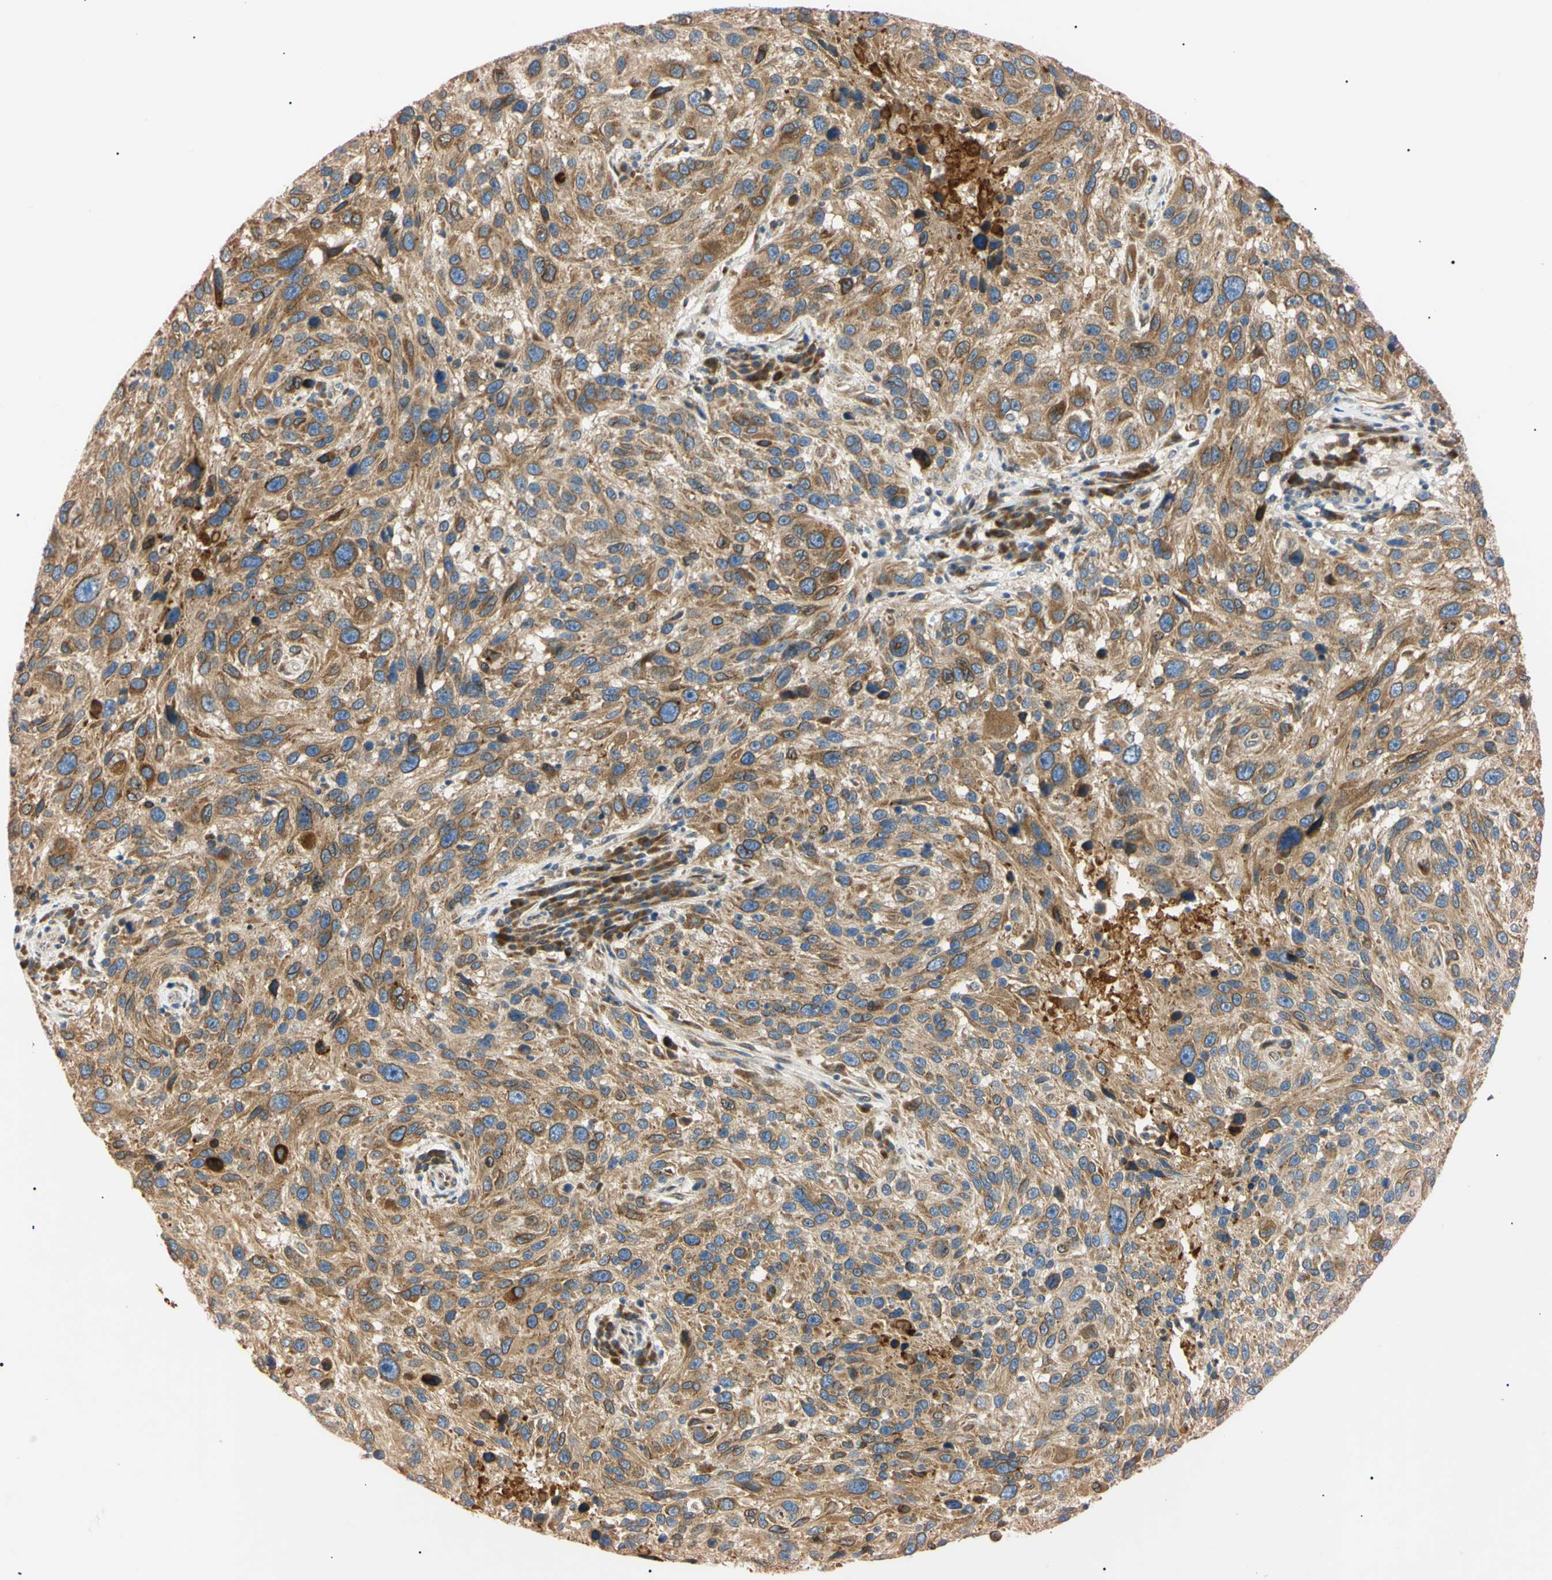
{"staining": {"intensity": "moderate", "quantity": ">75%", "location": "cytoplasmic/membranous"}, "tissue": "melanoma", "cell_type": "Tumor cells", "image_type": "cancer", "snomed": [{"axis": "morphology", "description": "Malignant melanoma, NOS"}, {"axis": "topography", "description": "Skin"}], "caption": "Malignant melanoma stained for a protein (brown) reveals moderate cytoplasmic/membranous positive positivity in about >75% of tumor cells.", "gene": "IER3IP1", "patient": {"sex": "male", "age": 53}}